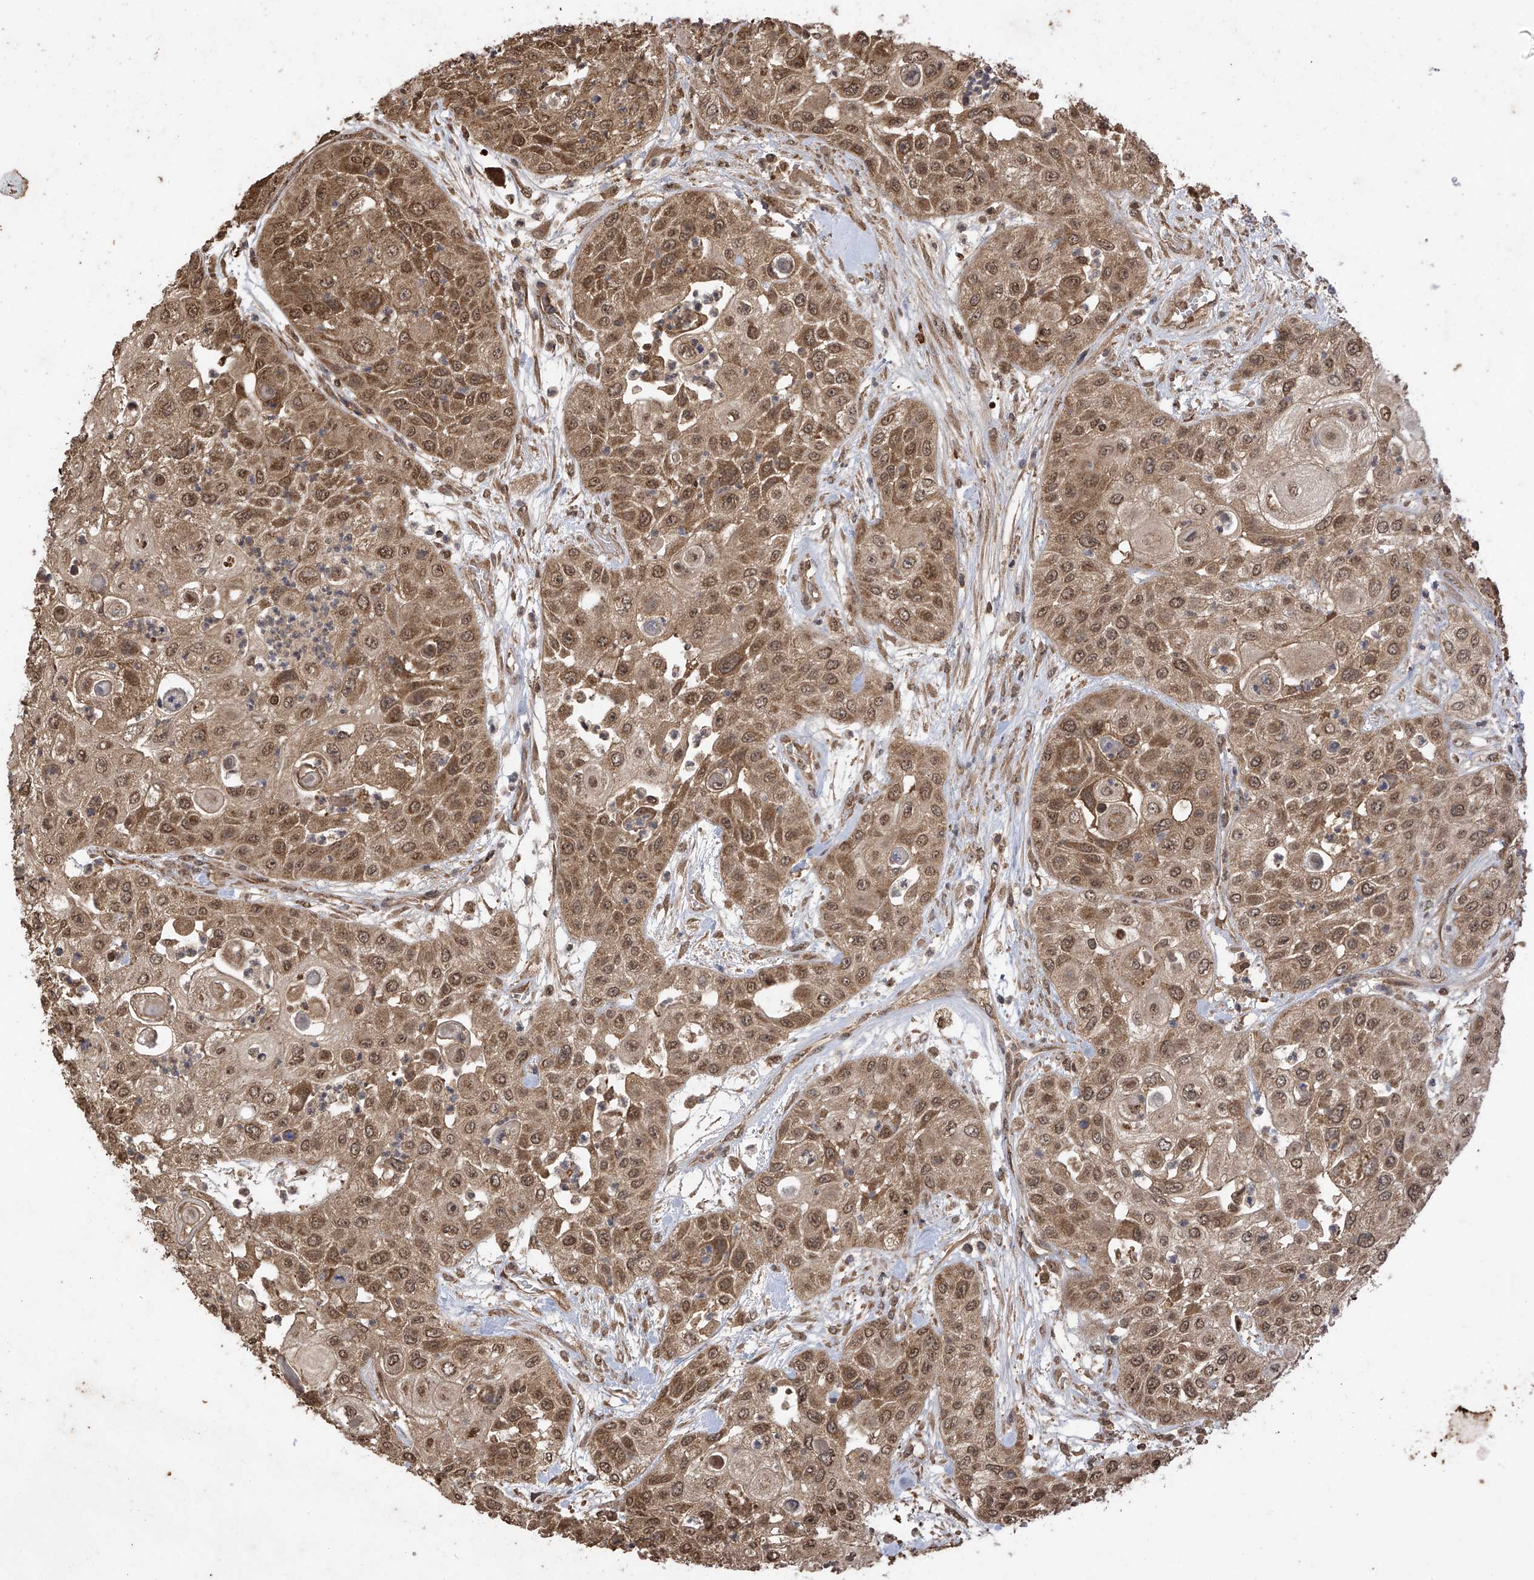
{"staining": {"intensity": "moderate", "quantity": ">75%", "location": "cytoplasmic/membranous,nuclear"}, "tissue": "urothelial cancer", "cell_type": "Tumor cells", "image_type": "cancer", "snomed": [{"axis": "morphology", "description": "Urothelial carcinoma, High grade"}, {"axis": "topography", "description": "Urinary bladder"}], "caption": "Urothelial cancer stained for a protein (brown) shows moderate cytoplasmic/membranous and nuclear positive expression in approximately >75% of tumor cells.", "gene": "PNPT1", "patient": {"sex": "female", "age": 79}}